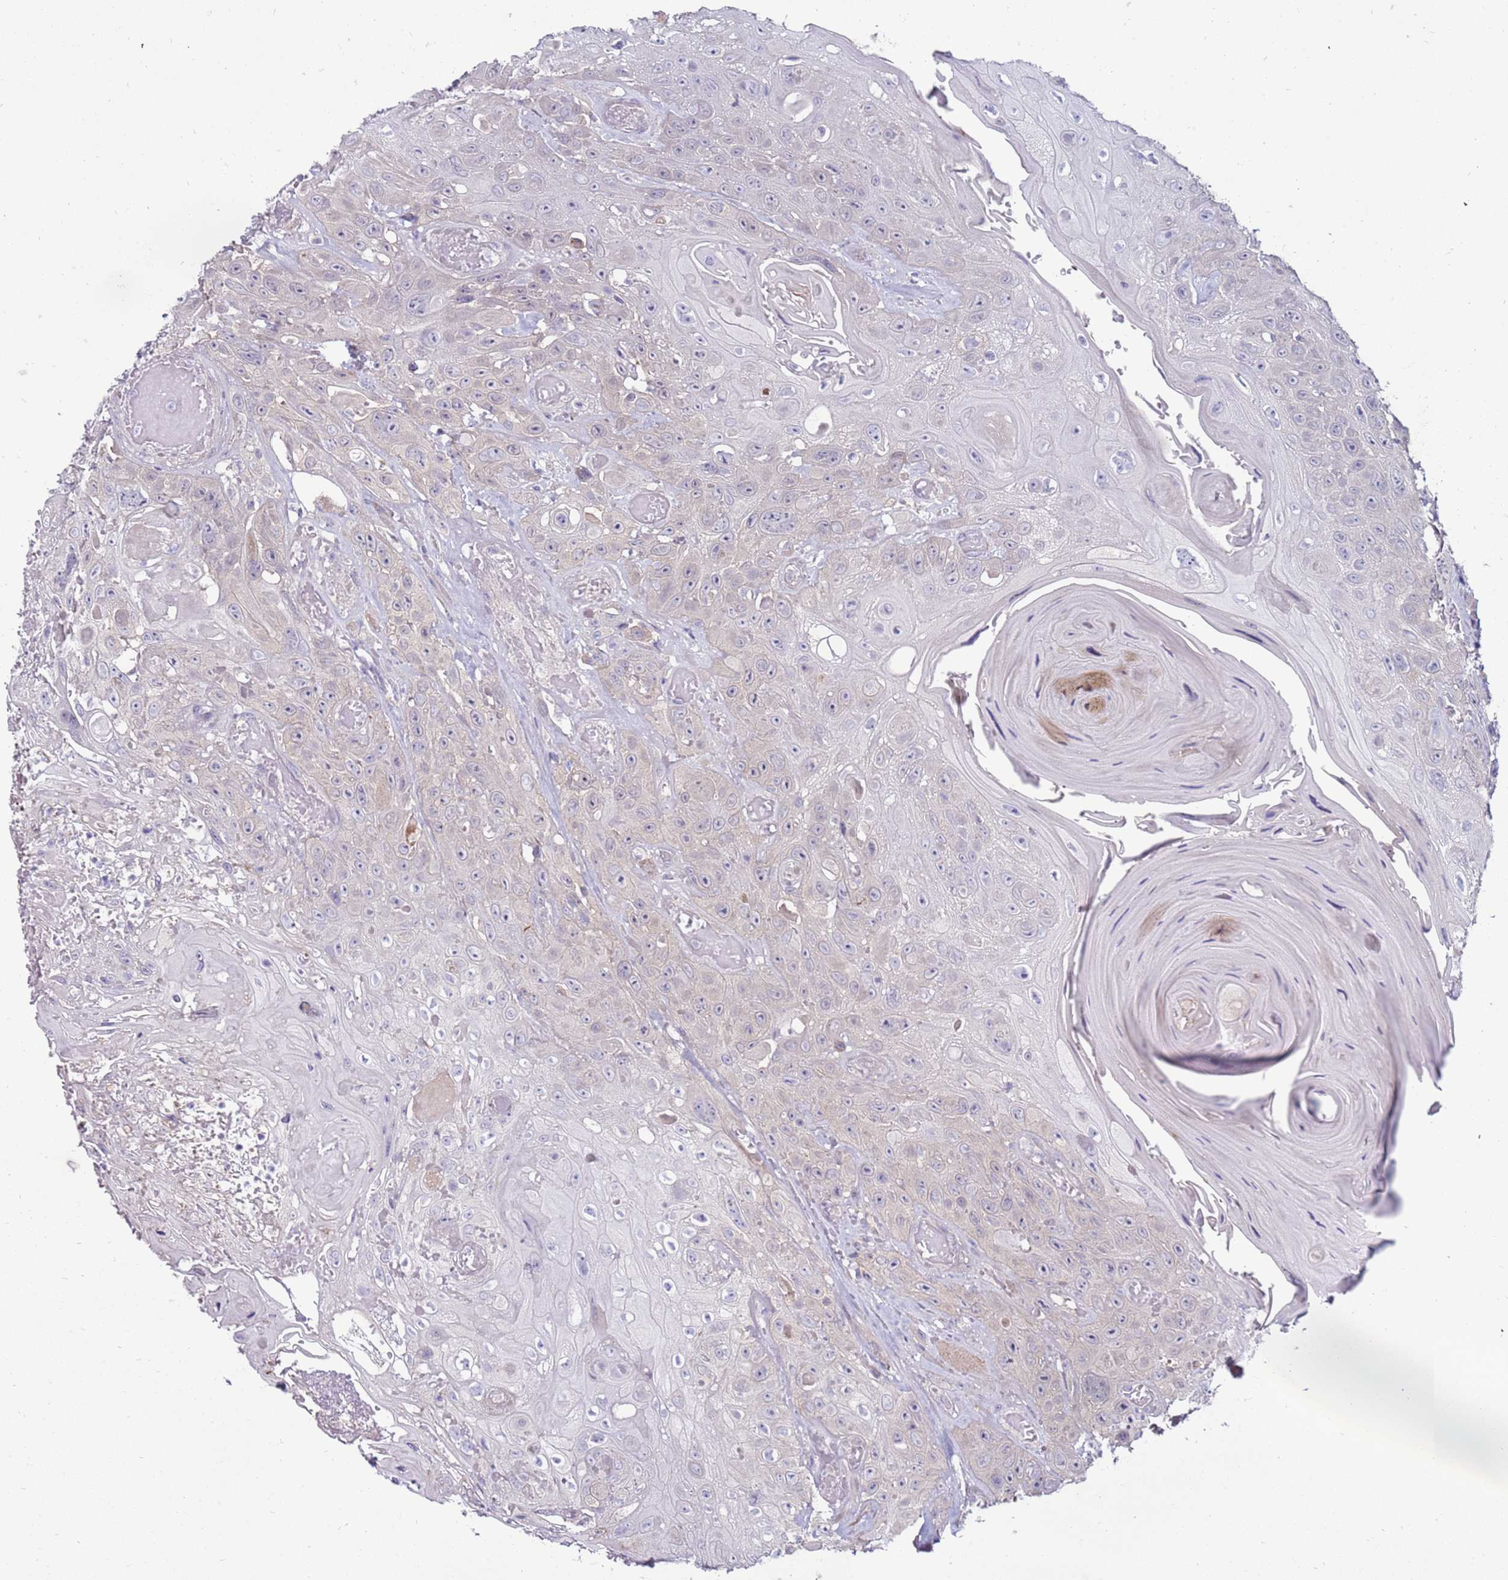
{"staining": {"intensity": "negative", "quantity": "none", "location": "none"}, "tissue": "head and neck cancer", "cell_type": "Tumor cells", "image_type": "cancer", "snomed": [{"axis": "morphology", "description": "Squamous cell carcinoma, NOS"}, {"axis": "topography", "description": "Head-Neck"}], "caption": "Immunohistochemistry of squamous cell carcinoma (head and neck) reveals no expression in tumor cells.", "gene": "GPN3", "patient": {"sex": "female", "age": 59}}